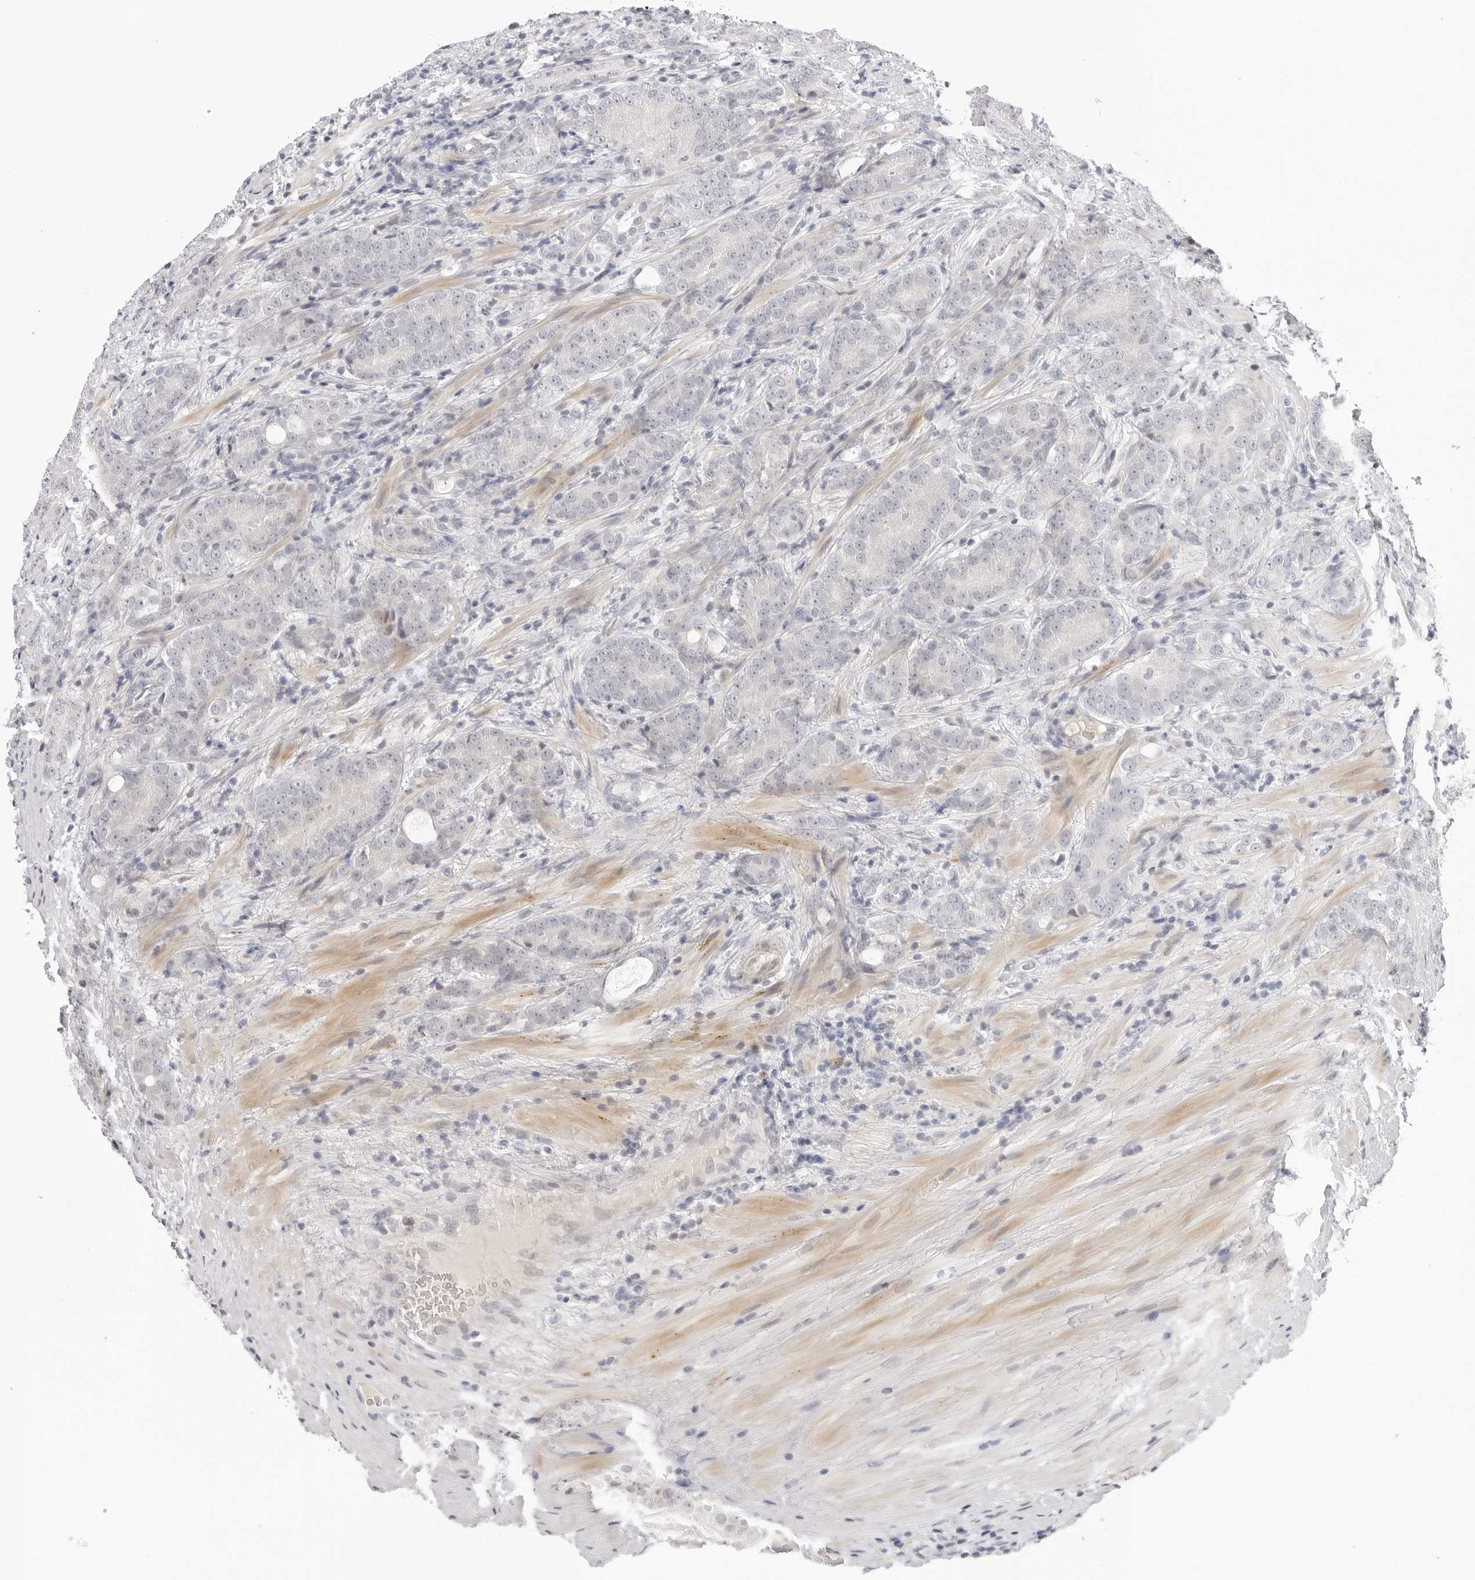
{"staining": {"intensity": "negative", "quantity": "none", "location": "none"}, "tissue": "prostate cancer", "cell_type": "Tumor cells", "image_type": "cancer", "snomed": [{"axis": "morphology", "description": "Adenocarcinoma, High grade"}, {"axis": "topography", "description": "Prostate"}], "caption": "IHC image of human prostate adenocarcinoma (high-grade) stained for a protein (brown), which displays no expression in tumor cells.", "gene": "STRADB", "patient": {"sex": "male", "age": 57}}